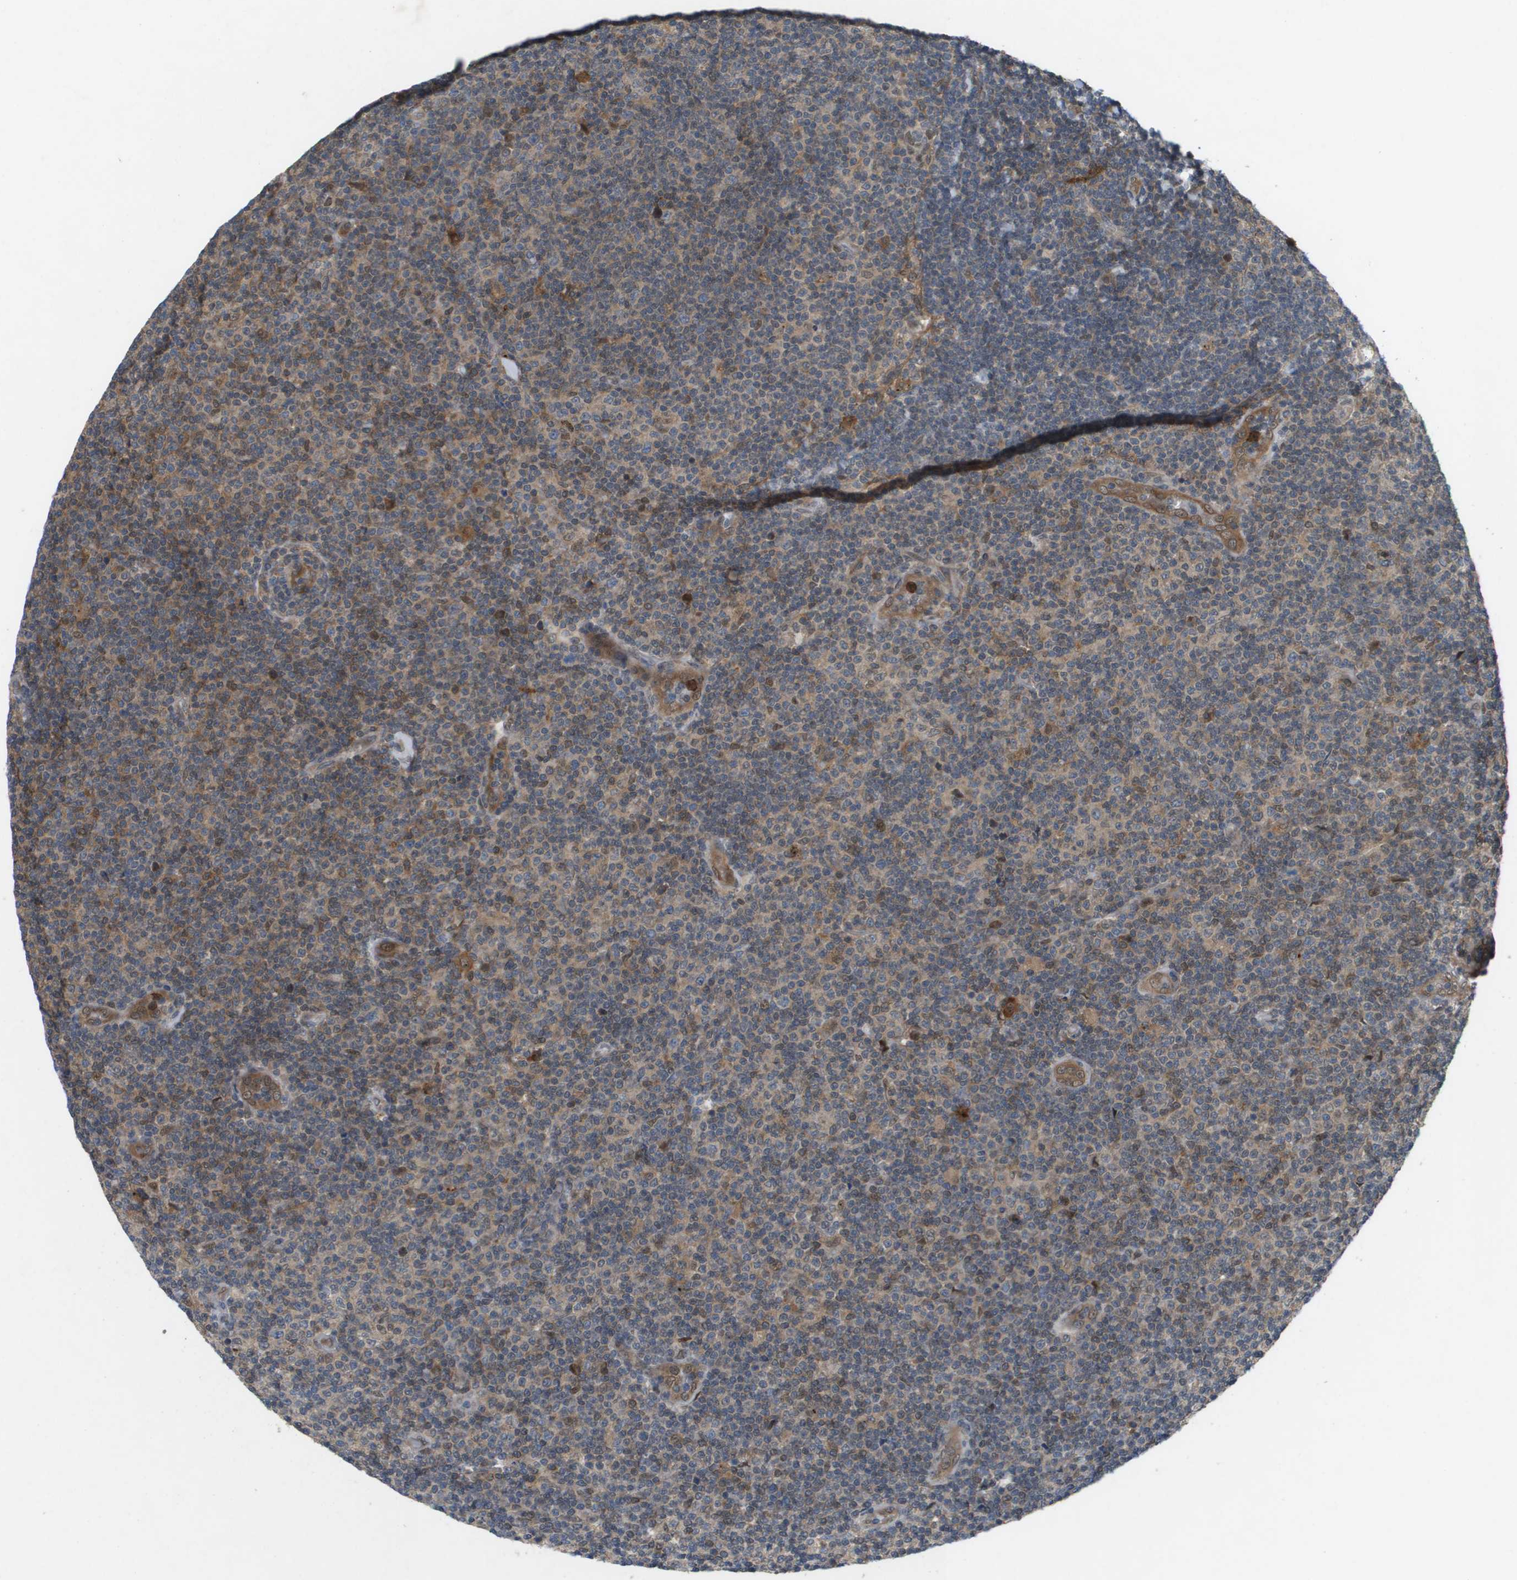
{"staining": {"intensity": "moderate", "quantity": ">75%", "location": "cytoplasmic/membranous"}, "tissue": "lymphoma", "cell_type": "Tumor cells", "image_type": "cancer", "snomed": [{"axis": "morphology", "description": "Malignant lymphoma, non-Hodgkin's type, Low grade"}, {"axis": "topography", "description": "Lymph node"}], "caption": "Immunohistochemistry (IHC) histopathology image of lymphoma stained for a protein (brown), which reveals medium levels of moderate cytoplasmic/membranous positivity in about >75% of tumor cells.", "gene": "PALD1", "patient": {"sex": "male", "age": 83}}